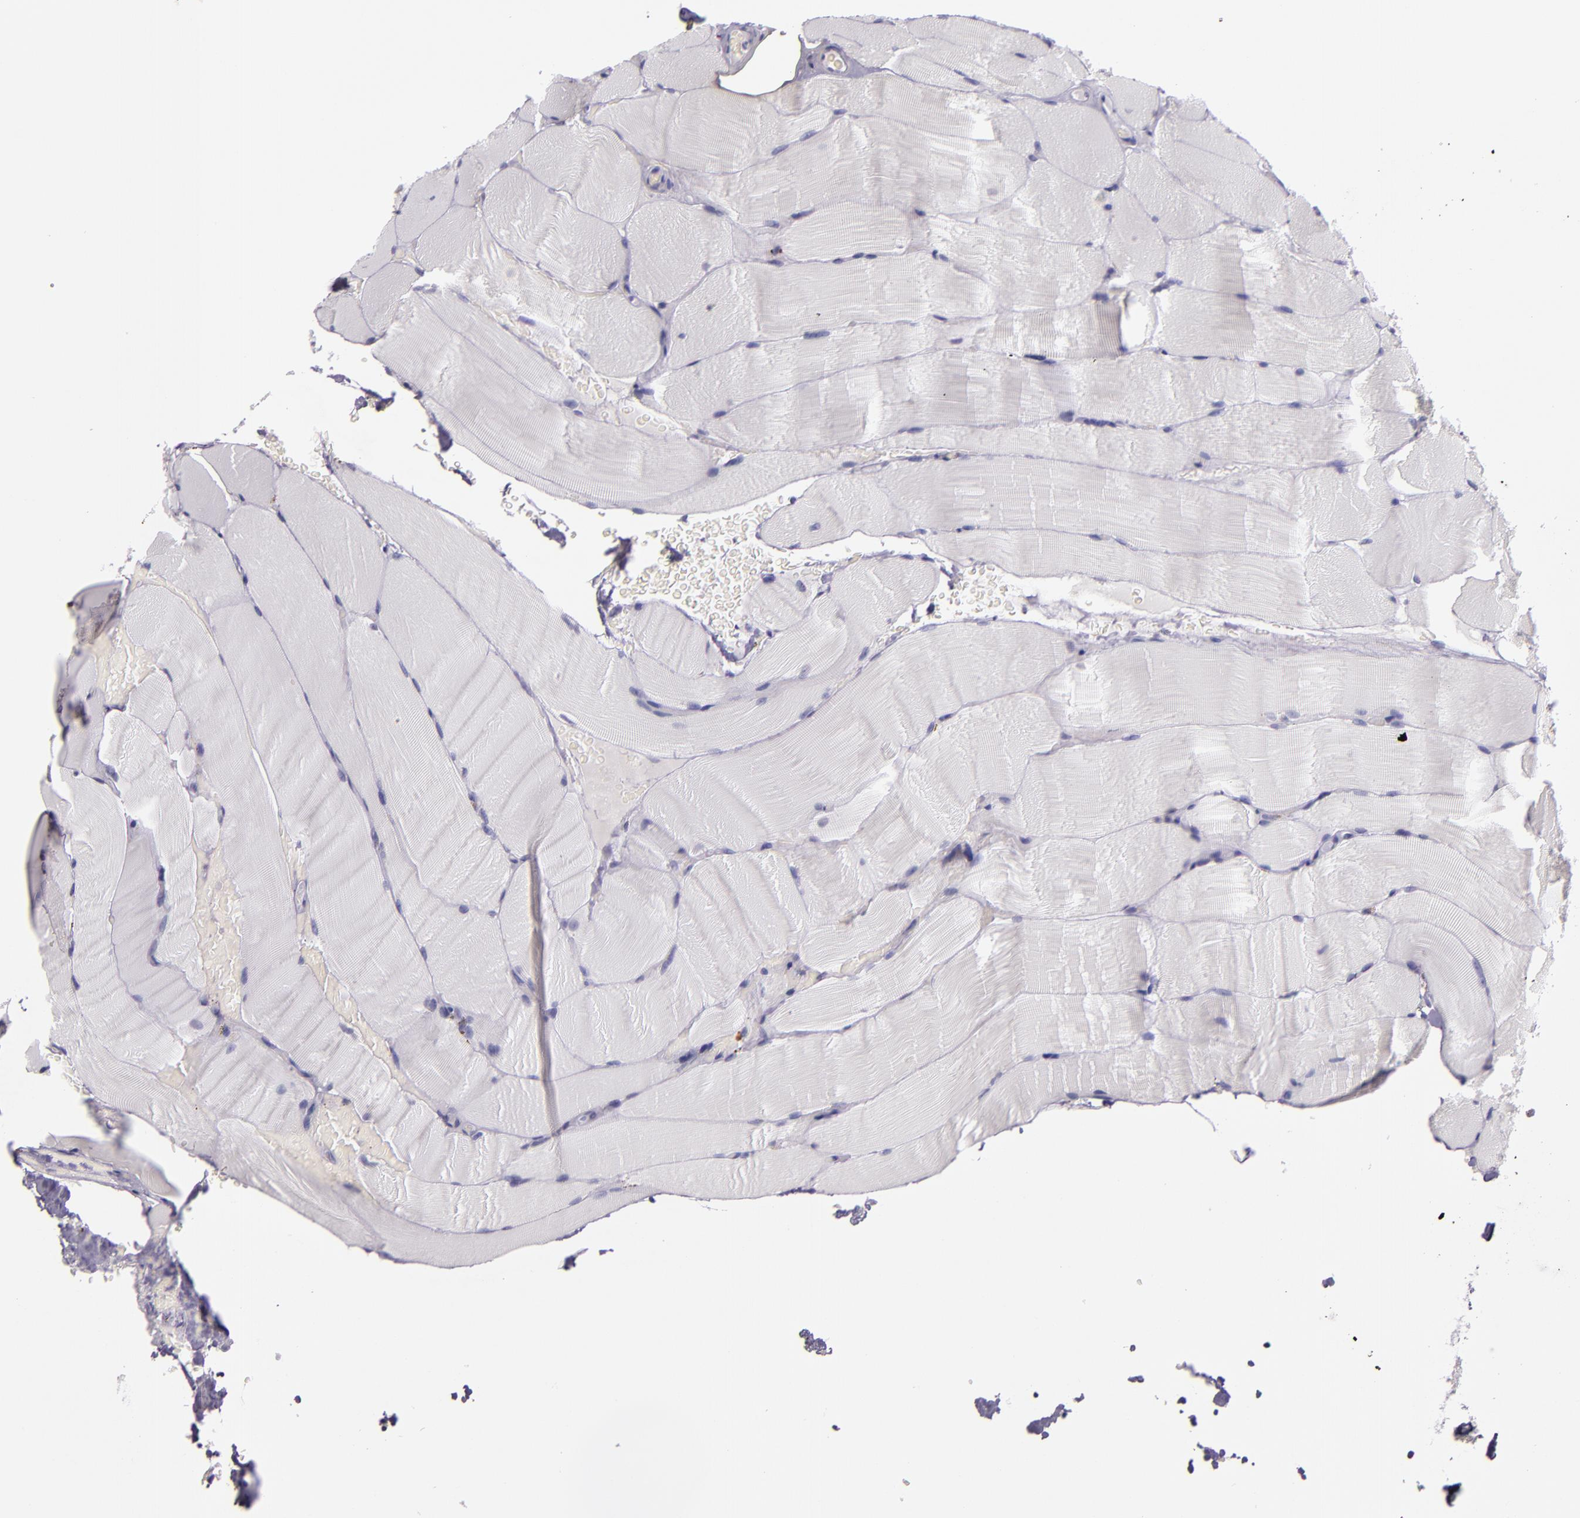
{"staining": {"intensity": "negative", "quantity": "none", "location": "none"}, "tissue": "parathyroid gland", "cell_type": "Glandular cells", "image_type": "normal", "snomed": [{"axis": "morphology", "description": "Normal tissue, NOS"}, {"axis": "topography", "description": "Skeletal muscle"}, {"axis": "topography", "description": "Parathyroid gland"}], "caption": "A high-resolution photomicrograph shows IHC staining of normal parathyroid gland, which shows no significant staining in glandular cells. The staining was performed using DAB to visualize the protein expression in brown, while the nuclei were stained in blue with hematoxylin (Magnification: 20x).", "gene": "INA", "patient": {"sex": "female", "age": 37}}